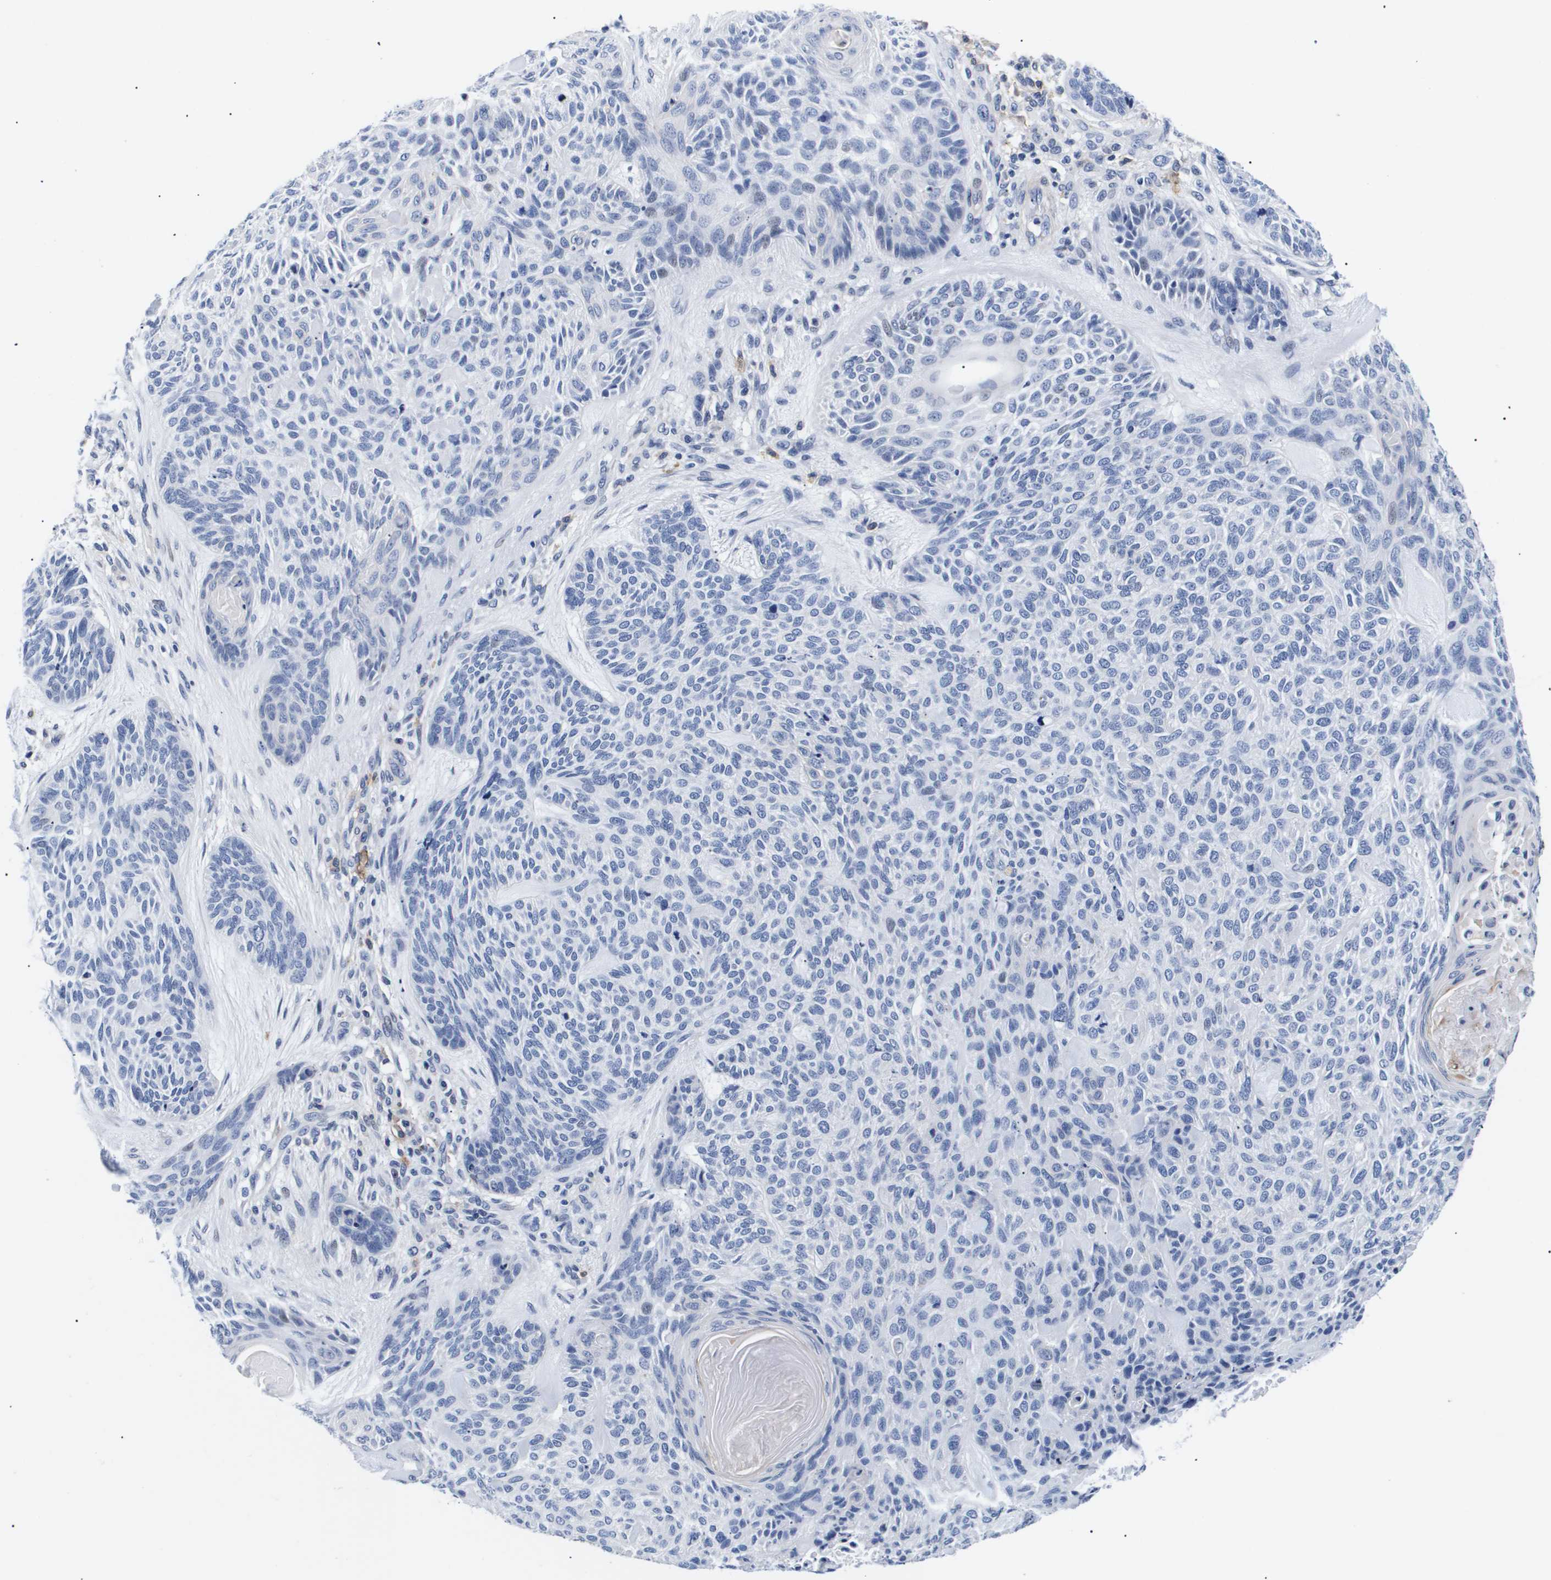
{"staining": {"intensity": "negative", "quantity": "none", "location": "none"}, "tissue": "skin cancer", "cell_type": "Tumor cells", "image_type": "cancer", "snomed": [{"axis": "morphology", "description": "Basal cell carcinoma"}, {"axis": "topography", "description": "Skin"}], "caption": "Immunohistochemistry of basal cell carcinoma (skin) shows no positivity in tumor cells.", "gene": "SHD", "patient": {"sex": "male", "age": 55}}